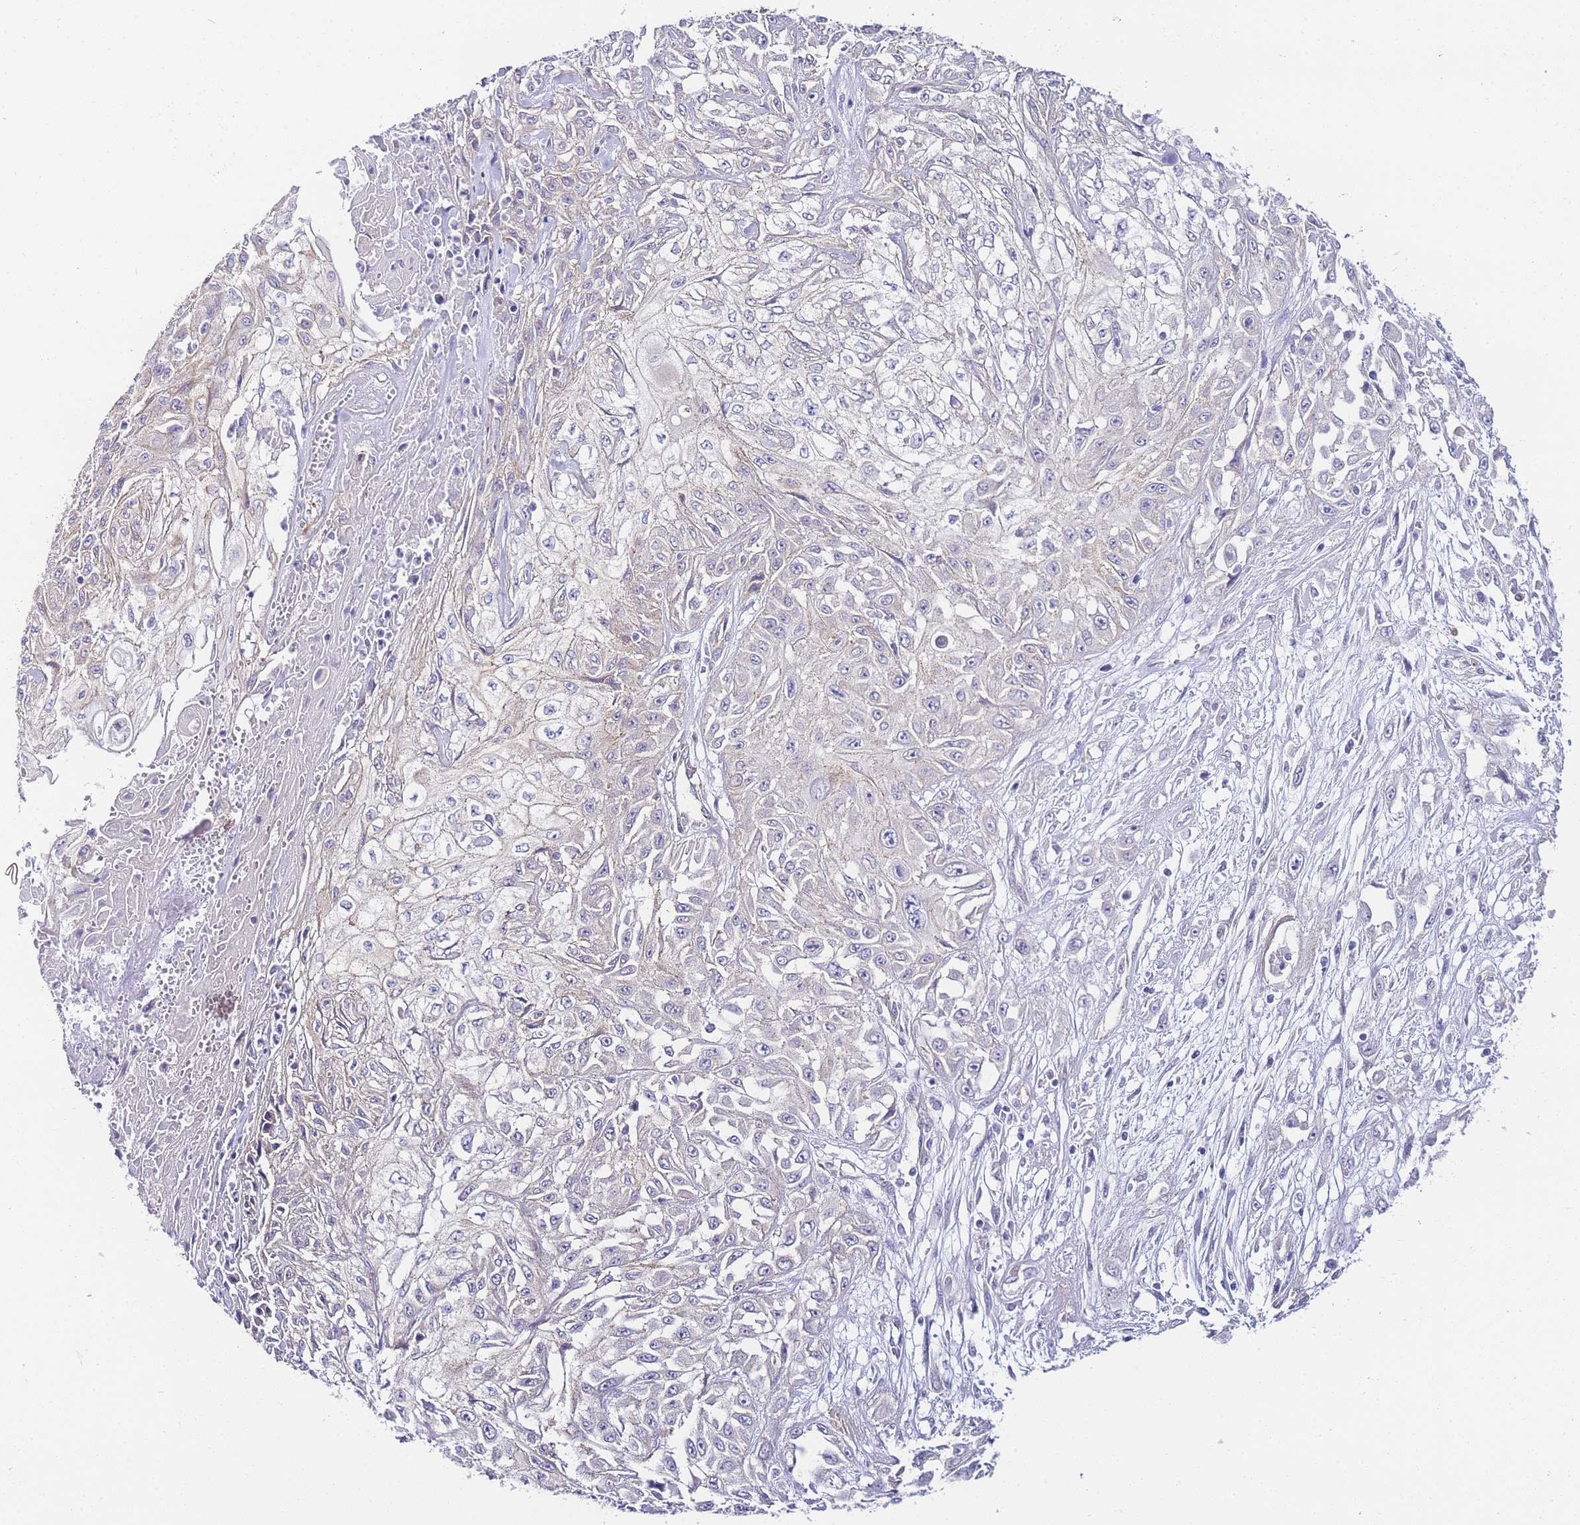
{"staining": {"intensity": "negative", "quantity": "none", "location": "none"}, "tissue": "skin cancer", "cell_type": "Tumor cells", "image_type": "cancer", "snomed": [{"axis": "morphology", "description": "Squamous cell carcinoma, NOS"}, {"axis": "morphology", "description": "Squamous cell carcinoma, metastatic, NOS"}, {"axis": "topography", "description": "Skin"}, {"axis": "topography", "description": "Lymph node"}], "caption": "Tumor cells are negative for brown protein staining in skin cancer.", "gene": "PDCD7", "patient": {"sex": "male", "age": 75}}